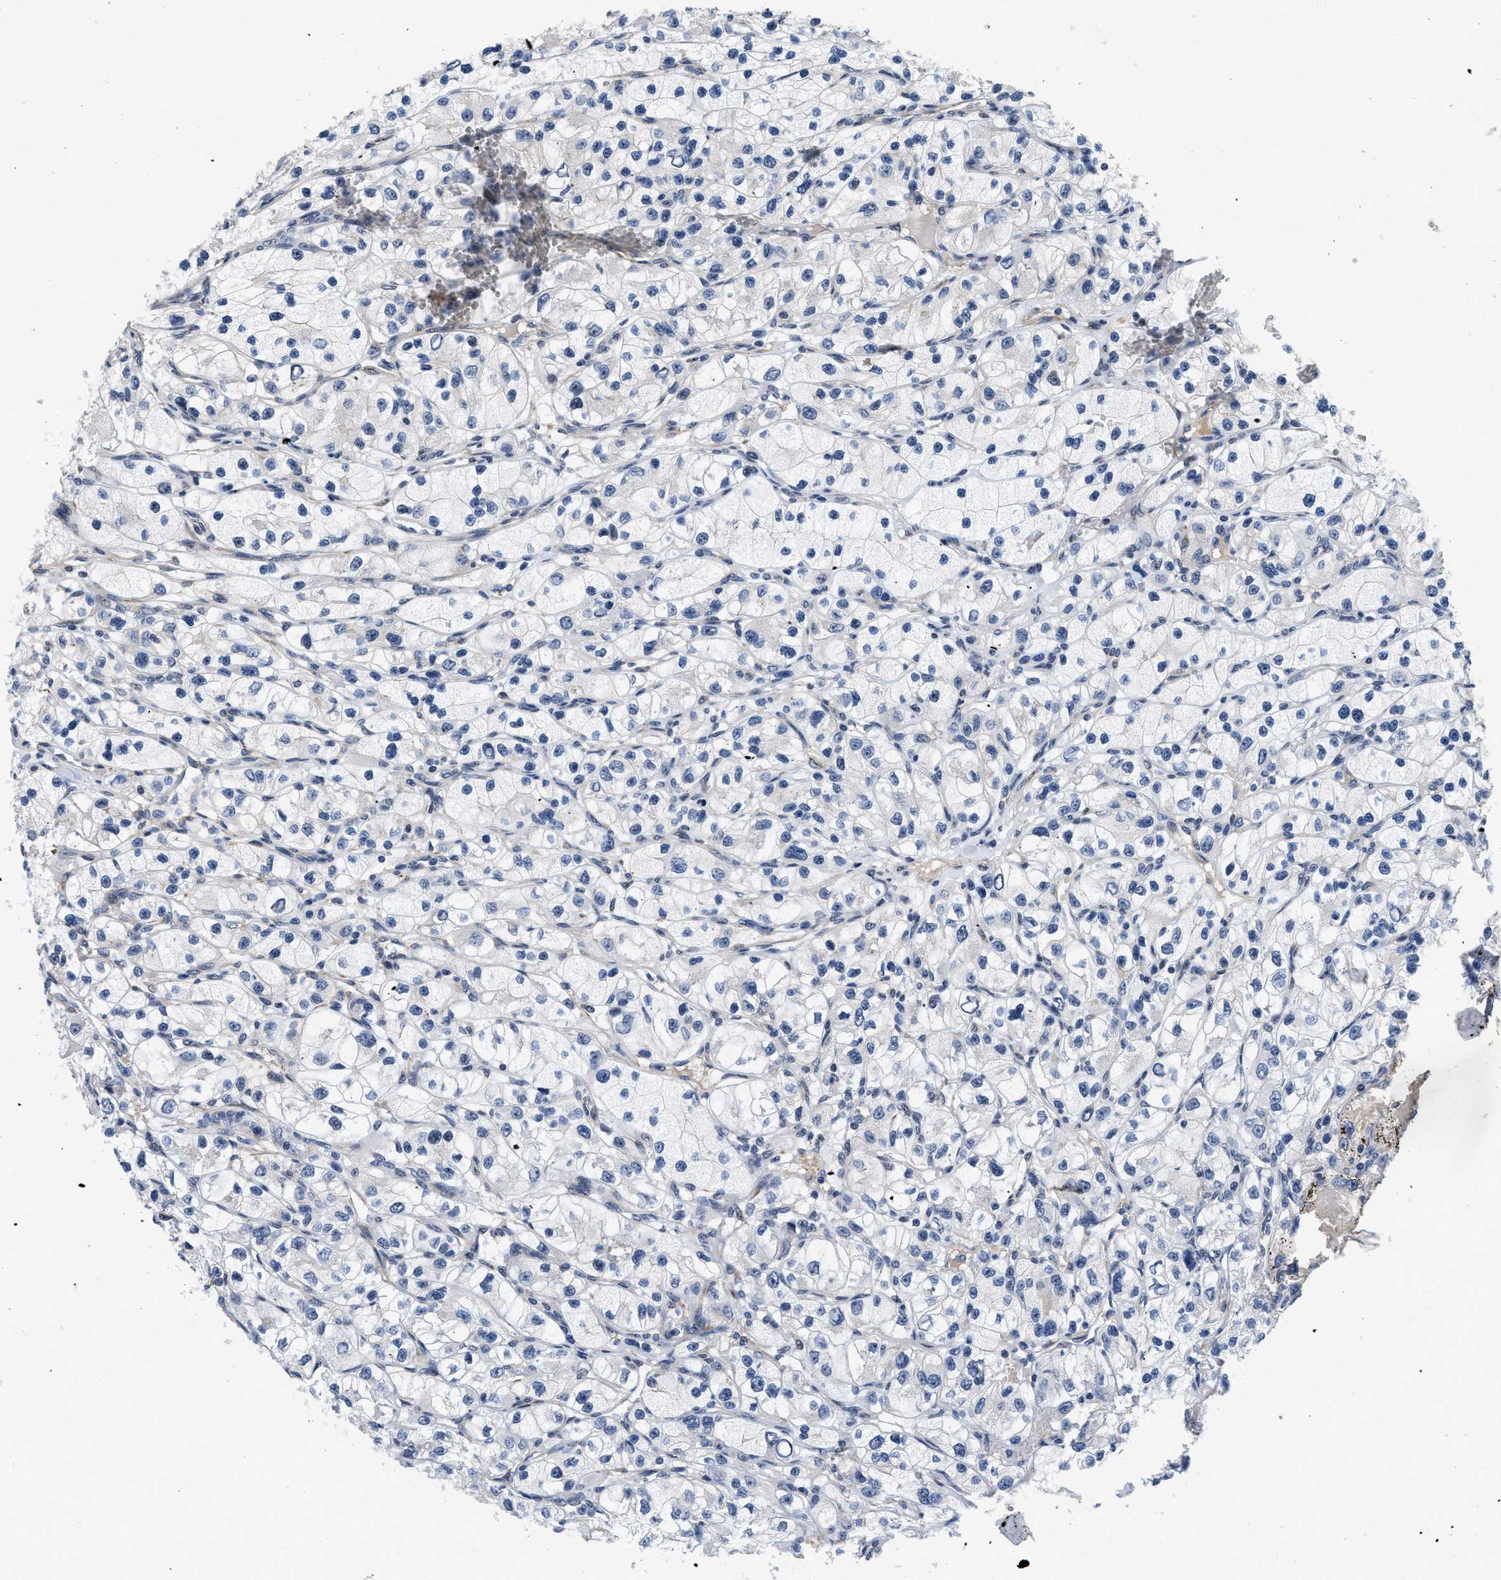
{"staining": {"intensity": "negative", "quantity": "none", "location": "none"}, "tissue": "renal cancer", "cell_type": "Tumor cells", "image_type": "cancer", "snomed": [{"axis": "morphology", "description": "Adenocarcinoma, NOS"}, {"axis": "topography", "description": "Kidney"}], "caption": "The immunohistochemistry photomicrograph has no significant positivity in tumor cells of renal cancer (adenocarcinoma) tissue.", "gene": "VIP", "patient": {"sex": "female", "age": 57}}